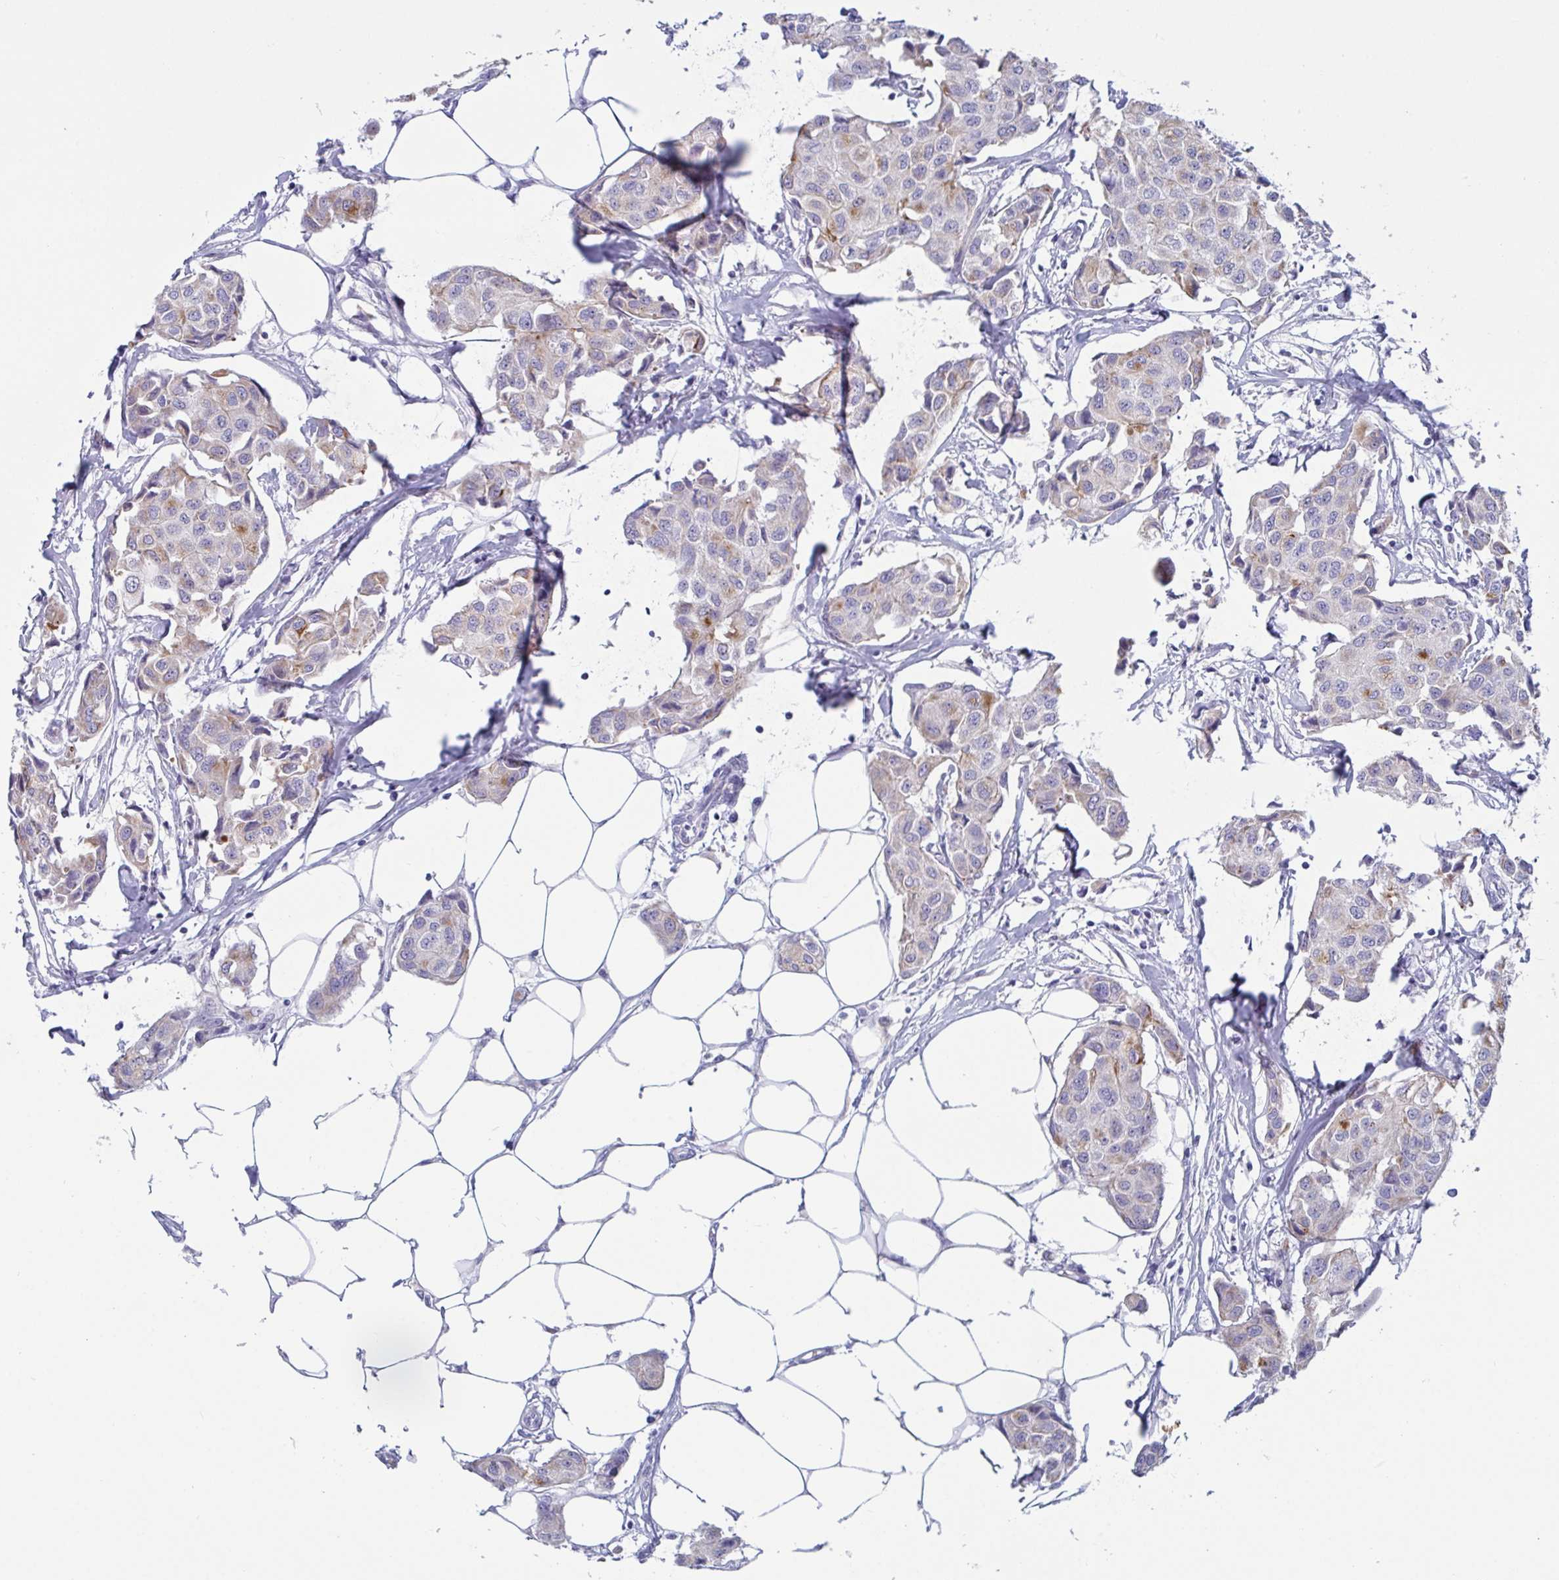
{"staining": {"intensity": "weak", "quantity": "<25%", "location": "cytoplasmic/membranous"}, "tissue": "breast cancer", "cell_type": "Tumor cells", "image_type": "cancer", "snomed": [{"axis": "morphology", "description": "Duct carcinoma"}, {"axis": "topography", "description": "Breast"}, {"axis": "topography", "description": "Lymph node"}], "caption": "Breast cancer (infiltrating ductal carcinoma) stained for a protein using immunohistochemistry shows no staining tumor cells.", "gene": "TAS2R38", "patient": {"sex": "female", "age": 80}}